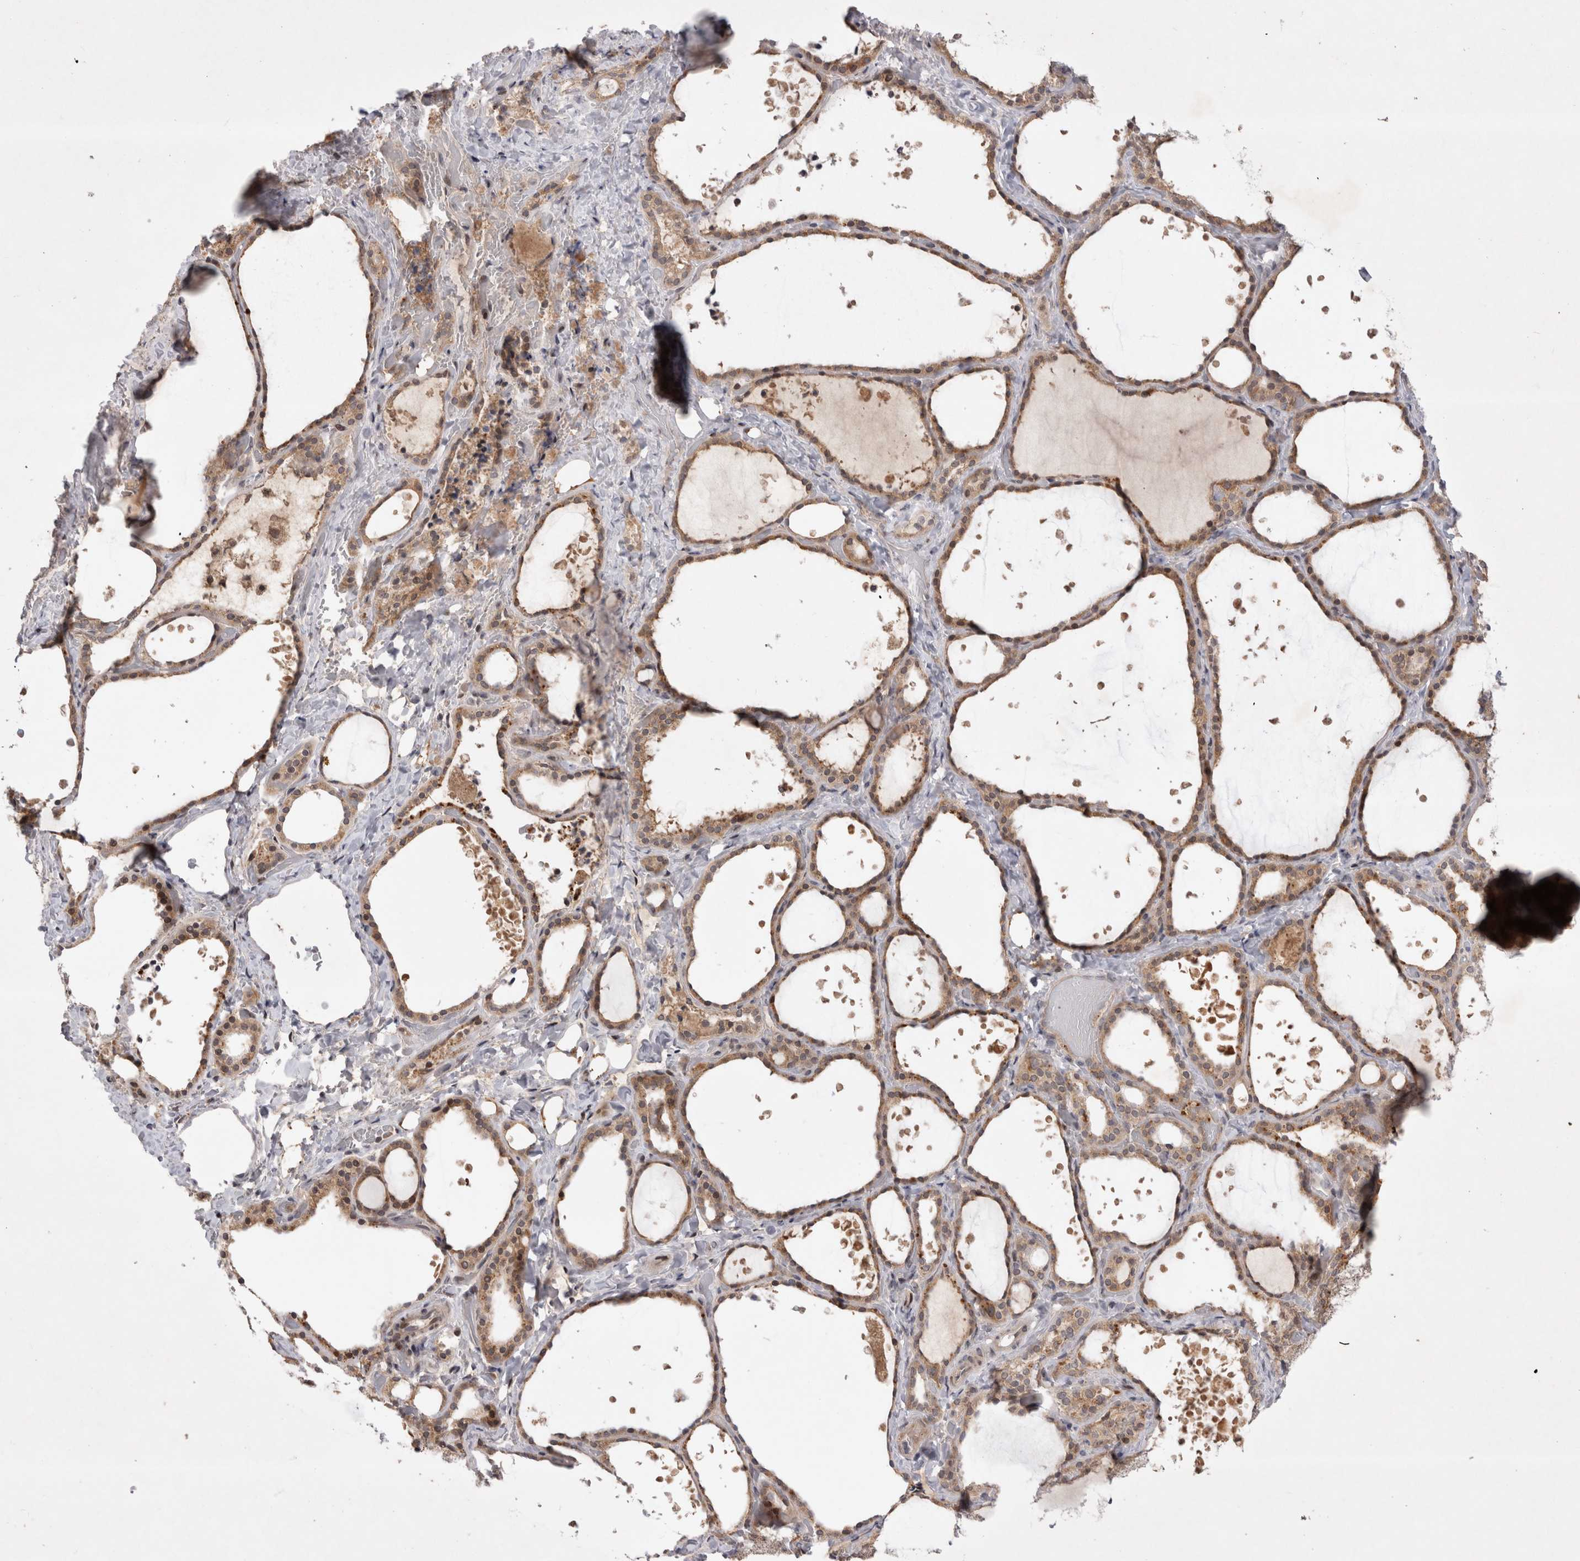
{"staining": {"intensity": "moderate", "quantity": ">75%", "location": "cytoplasmic/membranous,nuclear"}, "tissue": "thyroid gland", "cell_type": "Glandular cells", "image_type": "normal", "snomed": [{"axis": "morphology", "description": "Normal tissue, NOS"}, {"axis": "topography", "description": "Thyroid gland"}], "caption": "Moderate cytoplasmic/membranous,nuclear positivity for a protein is seen in about >75% of glandular cells of normal thyroid gland using immunohistochemistry.", "gene": "PLEKHM1", "patient": {"sex": "female", "age": 44}}